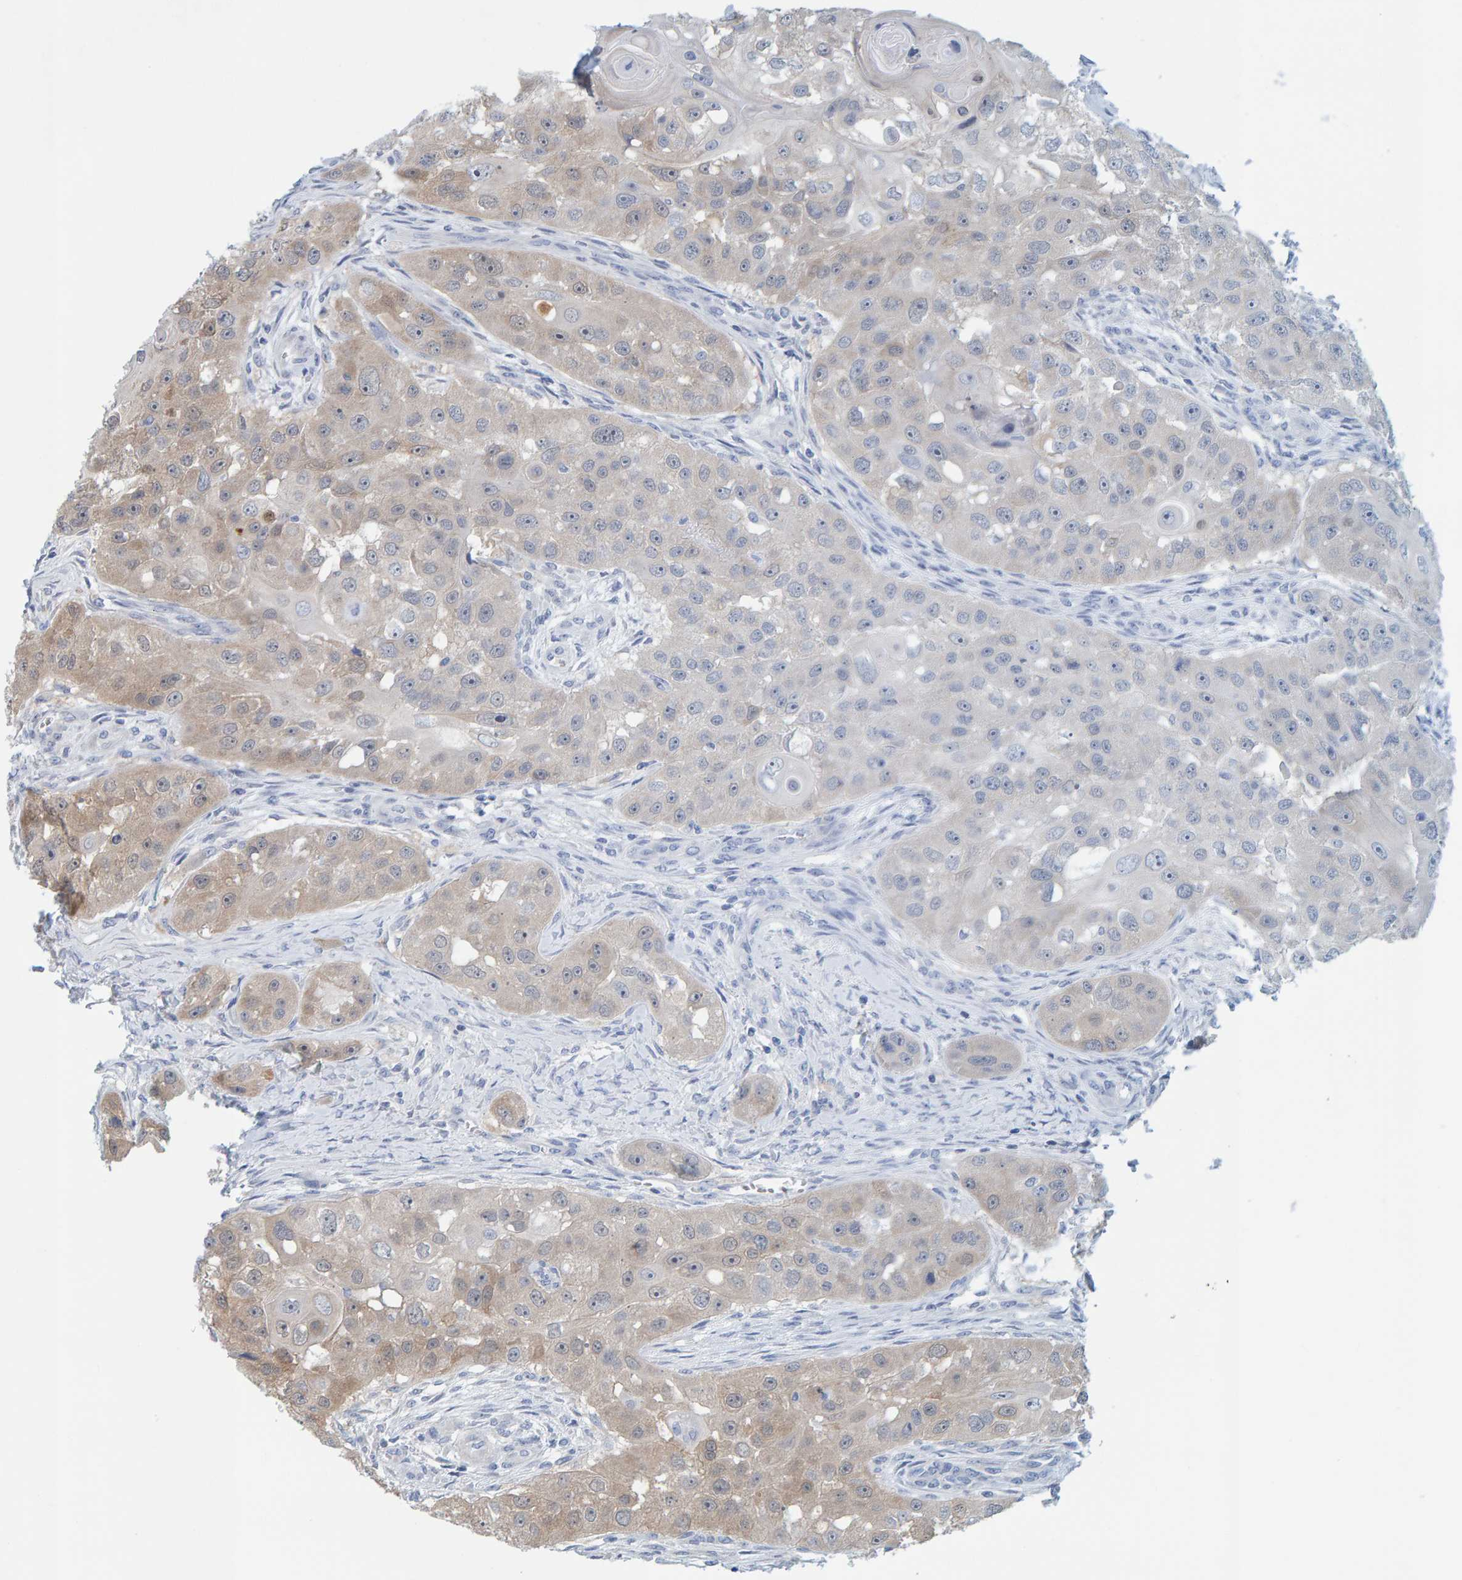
{"staining": {"intensity": "moderate", "quantity": ">75%", "location": "cytoplasmic/membranous,nuclear"}, "tissue": "head and neck cancer", "cell_type": "Tumor cells", "image_type": "cancer", "snomed": [{"axis": "morphology", "description": "Normal tissue, NOS"}, {"axis": "morphology", "description": "Squamous cell carcinoma, NOS"}, {"axis": "topography", "description": "Skeletal muscle"}, {"axis": "topography", "description": "Head-Neck"}], "caption": "A brown stain highlights moderate cytoplasmic/membranous and nuclear staining of a protein in human head and neck squamous cell carcinoma tumor cells. (DAB IHC, brown staining for protein, blue staining for nuclei).", "gene": "TATDN1", "patient": {"sex": "male", "age": 51}}